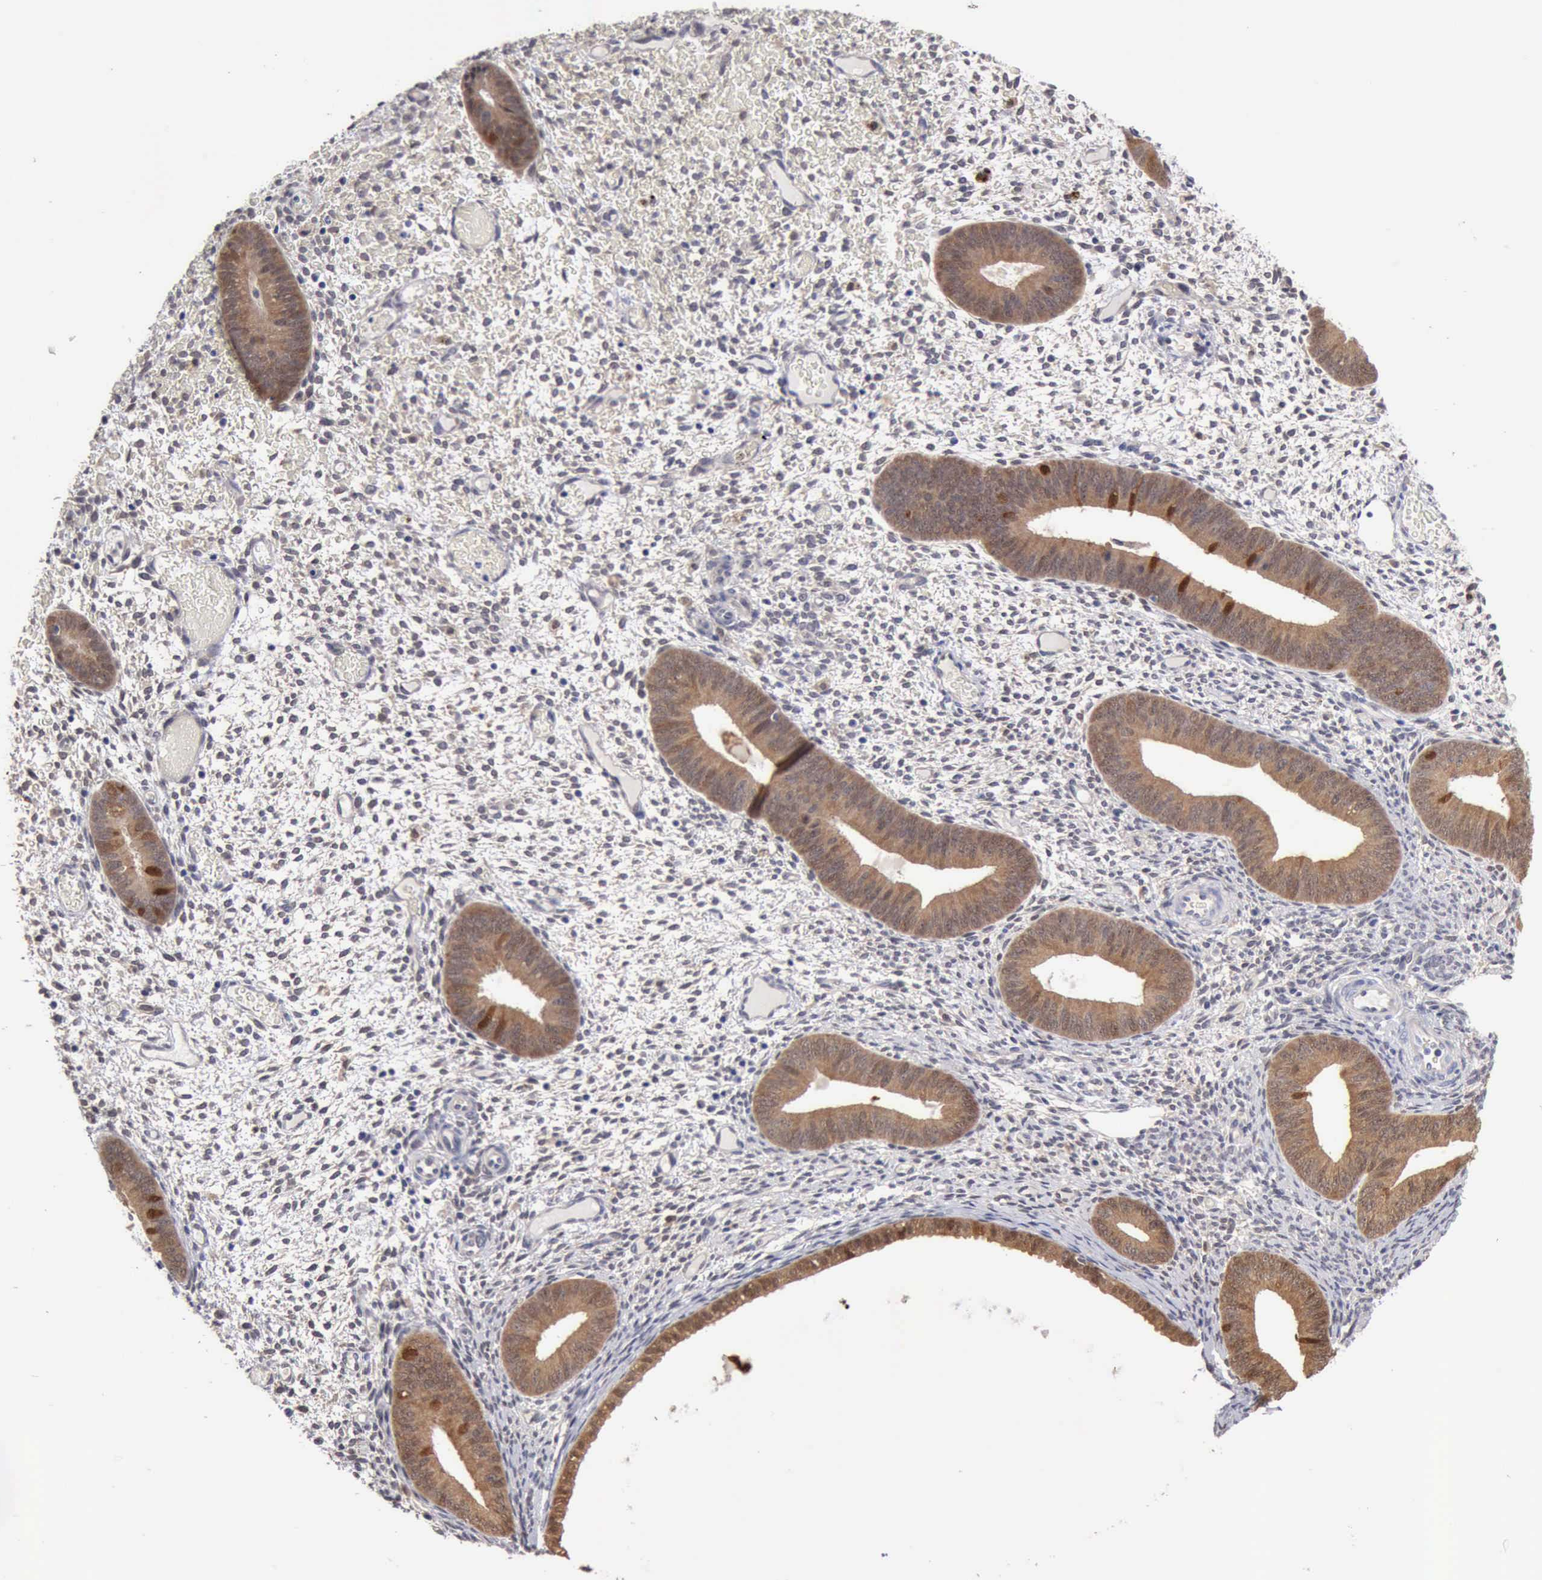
{"staining": {"intensity": "negative", "quantity": "none", "location": "none"}, "tissue": "endometrium", "cell_type": "Cells in endometrial stroma", "image_type": "normal", "snomed": [{"axis": "morphology", "description": "Normal tissue, NOS"}, {"axis": "topography", "description": "Endometrium"}], "caption": "There is no significant staining in cells in endometrial stroma of endometrium. (Brightfield microscopy of DAB (3,3'-diaminobenzidine) IHC at high magnification).", "gene": "PTGR2", "patient": {"sex": "female", "age": 42}}